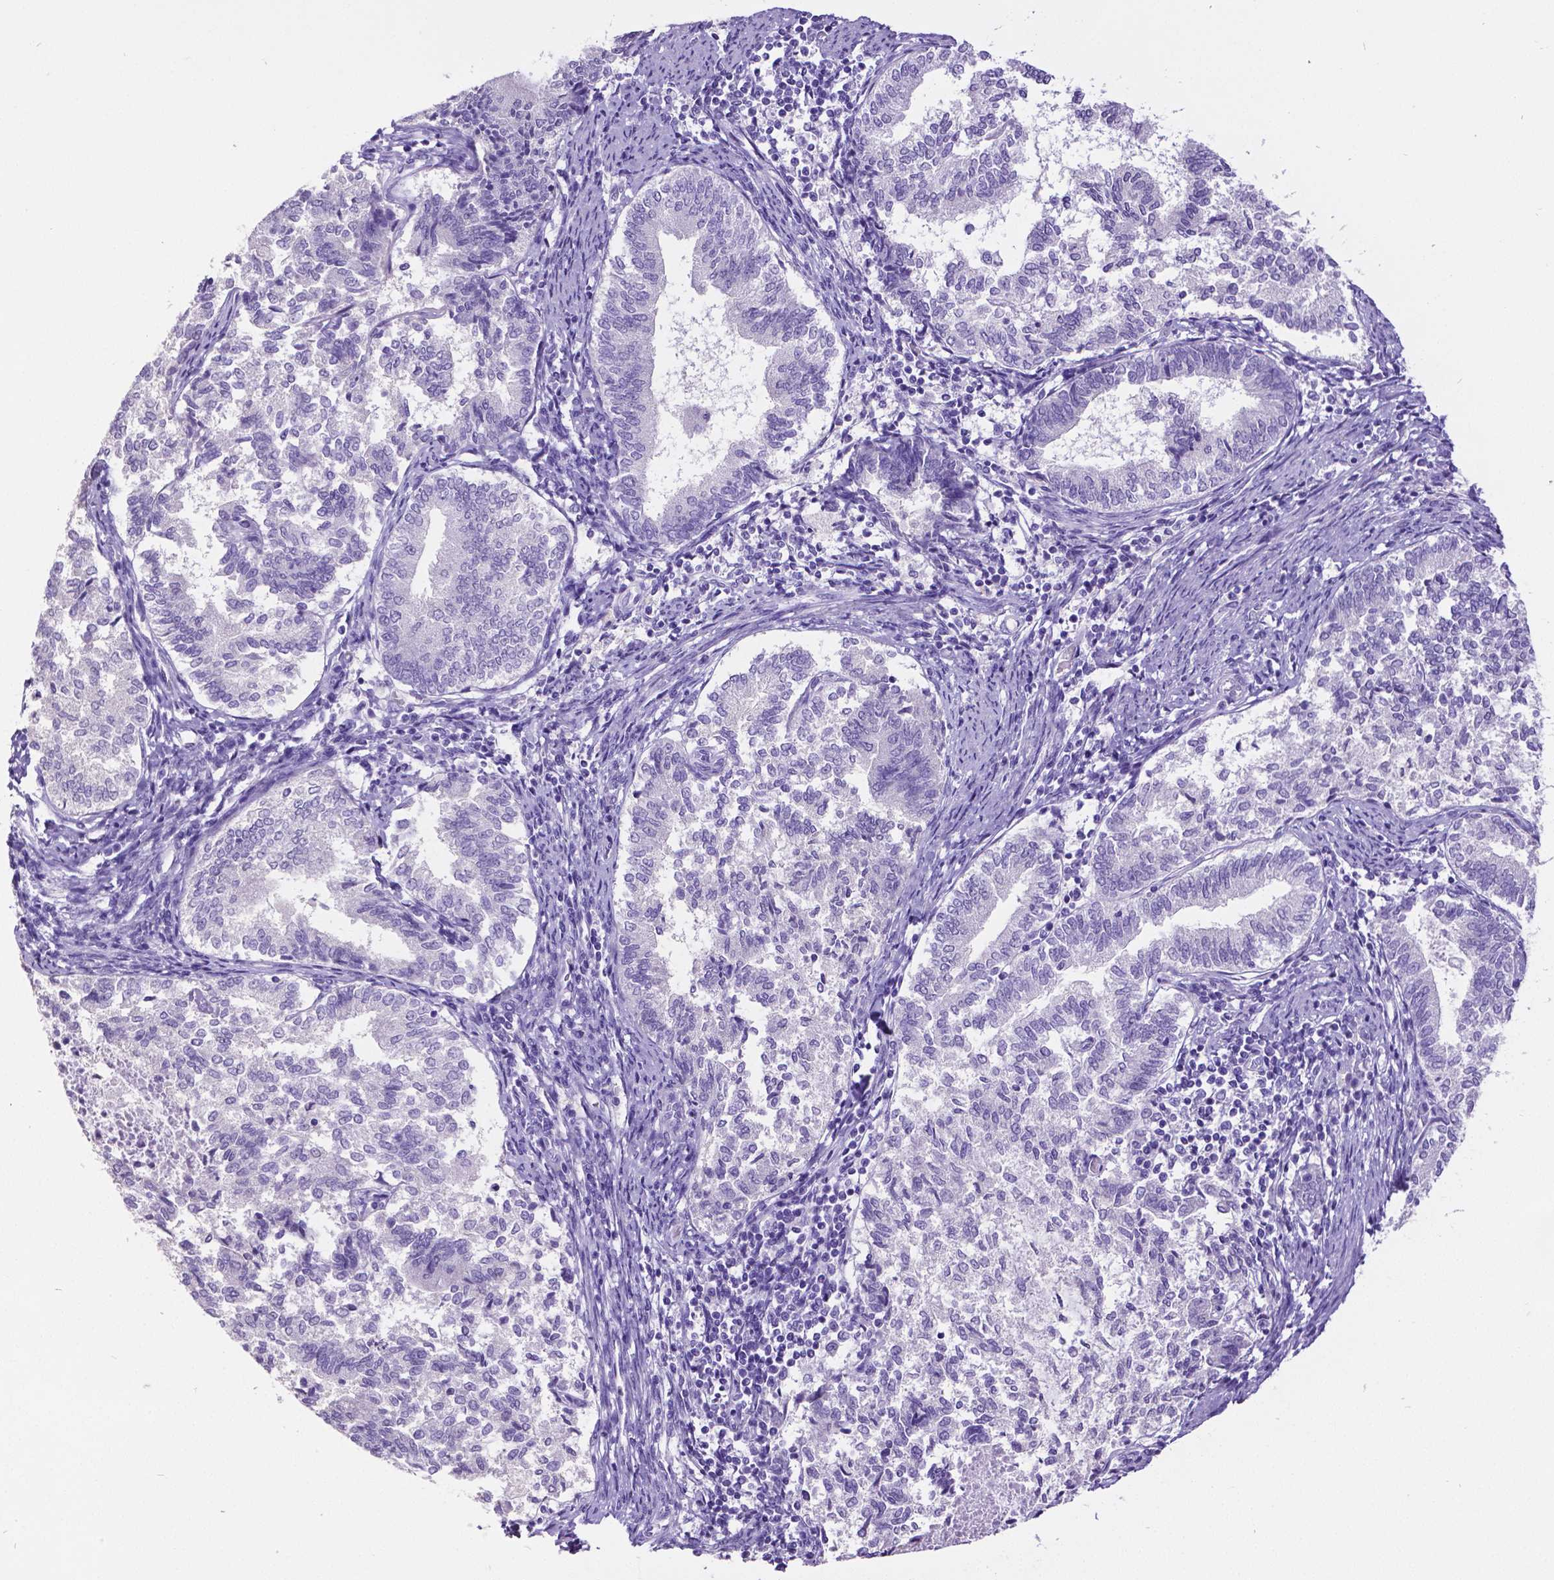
{"staining": {"intensity": "negative", "quantity": "none", "location": "none"}, "tissue": "endometrial cancer", "cell_type": "Tumor cells", "image_type": "cancer", "snomed": [{"axis": "morphology", "description": "Adenocarcinoma, NOS"}, {"axis": "topography", "description": "Endometrium"}], "caption": "Immunohistochemical staining of endometrial cancer demonstrates no significant expression in tumor cells. (Brightfield microscopy of DAB (3,3'-diaminobenzidine) immunohistochemistry at high magnification).", "gene": "SATB2", "patient": {"sex": "female", "age": 65}}